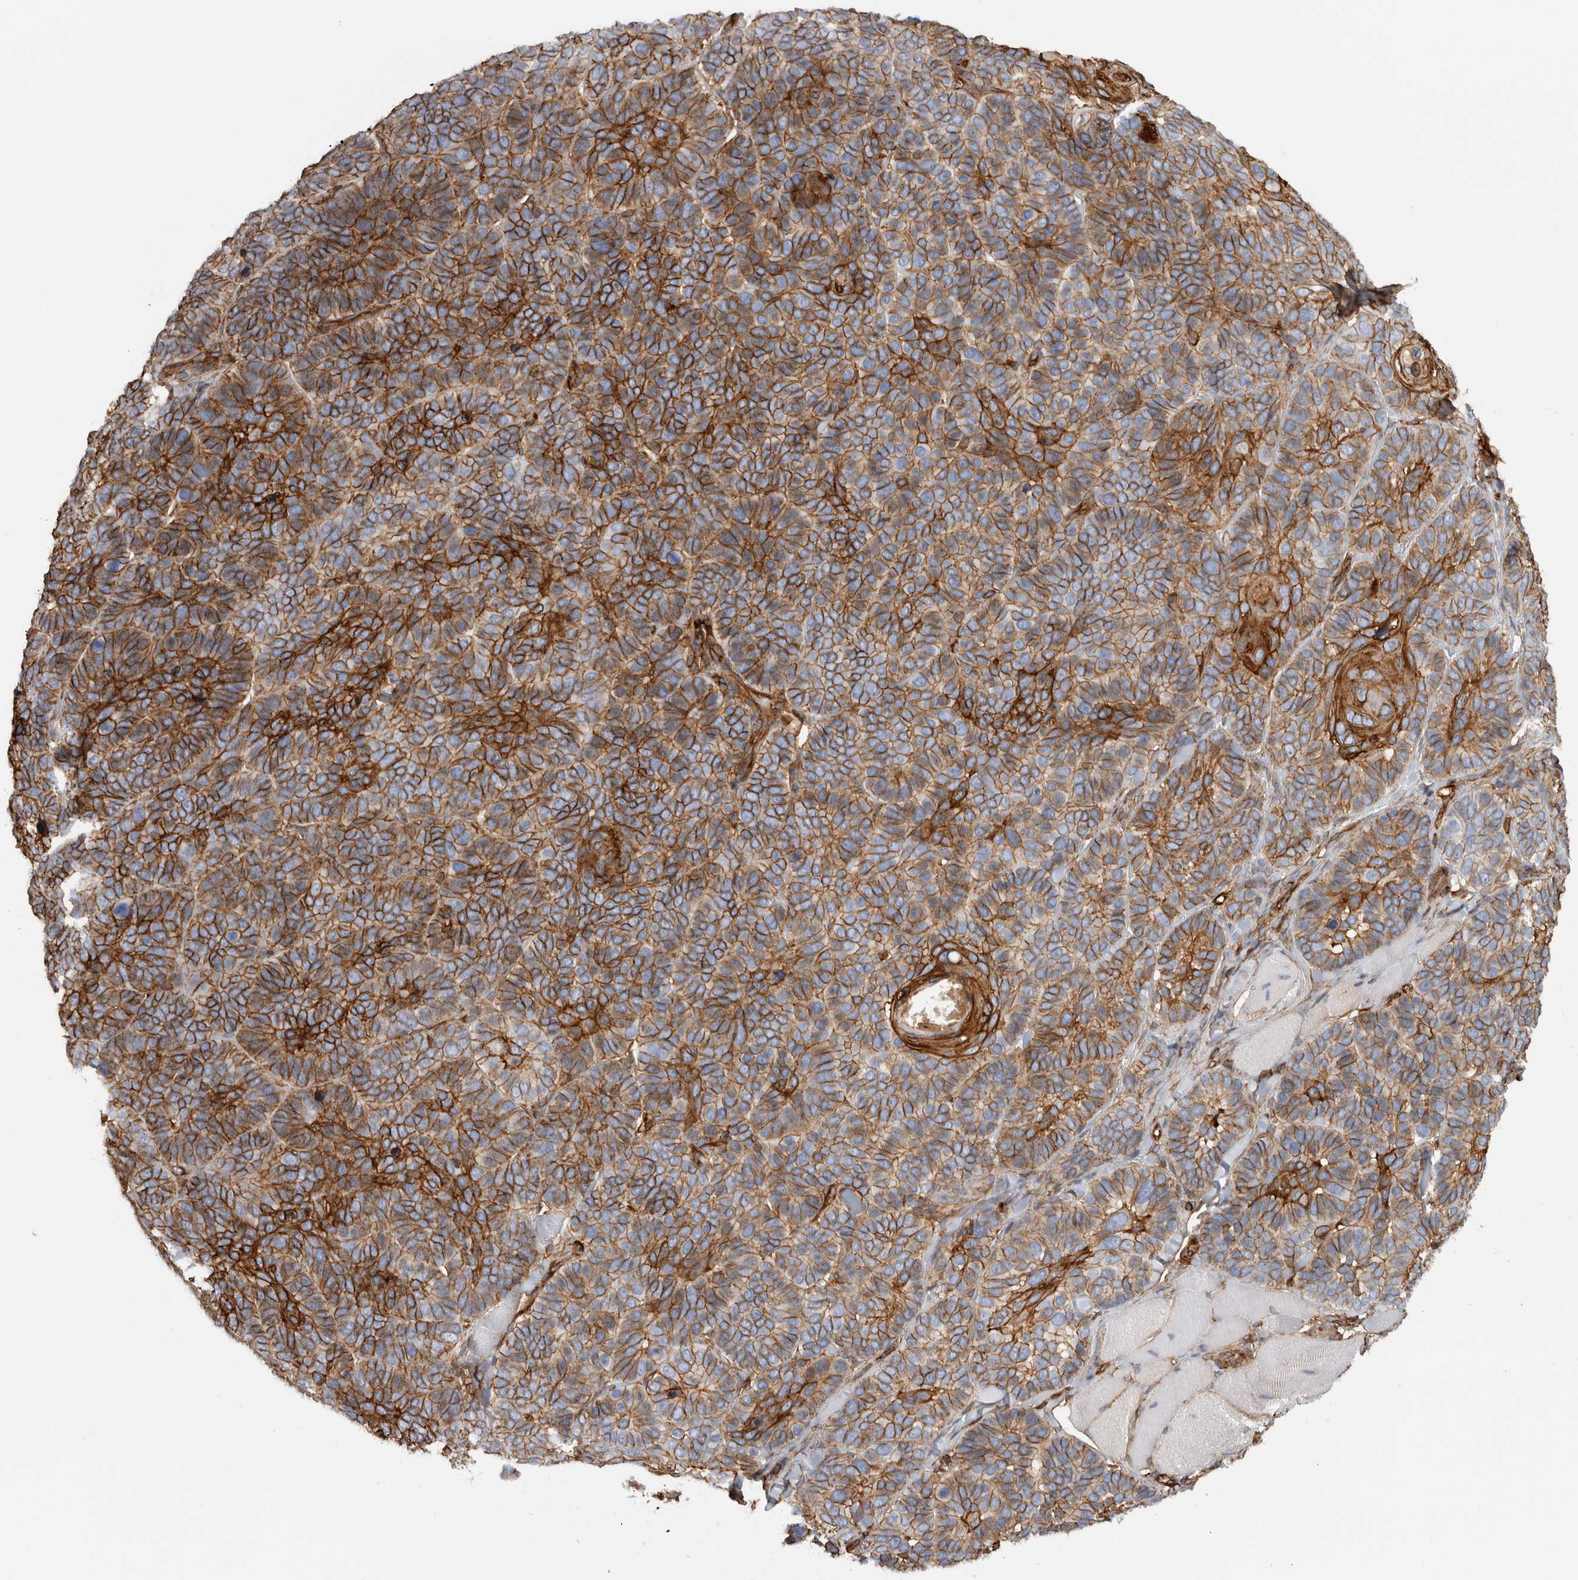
{"staining": {"intensity": "strong", "quantity": ">75%", "location": "cytoplasmic/membranous"}, "tissue": "skin cancer", "cell_type": "Tumor cells", "image_type": "cancer", "snomed": [{"axis": "morphology", "description": "Basal cell carcinoma"}, {"axis": "topography", "description": "Skin"}], "caption": "High-power microscopy captured an IHC photomicrograph of basal cell carcinoma (skin), revealing strong cytoplasmic/membranous expression in approximately >75% of tumor cells.", "gene": "AHNAK", "patient": {"sex": "male", "age": 62}}